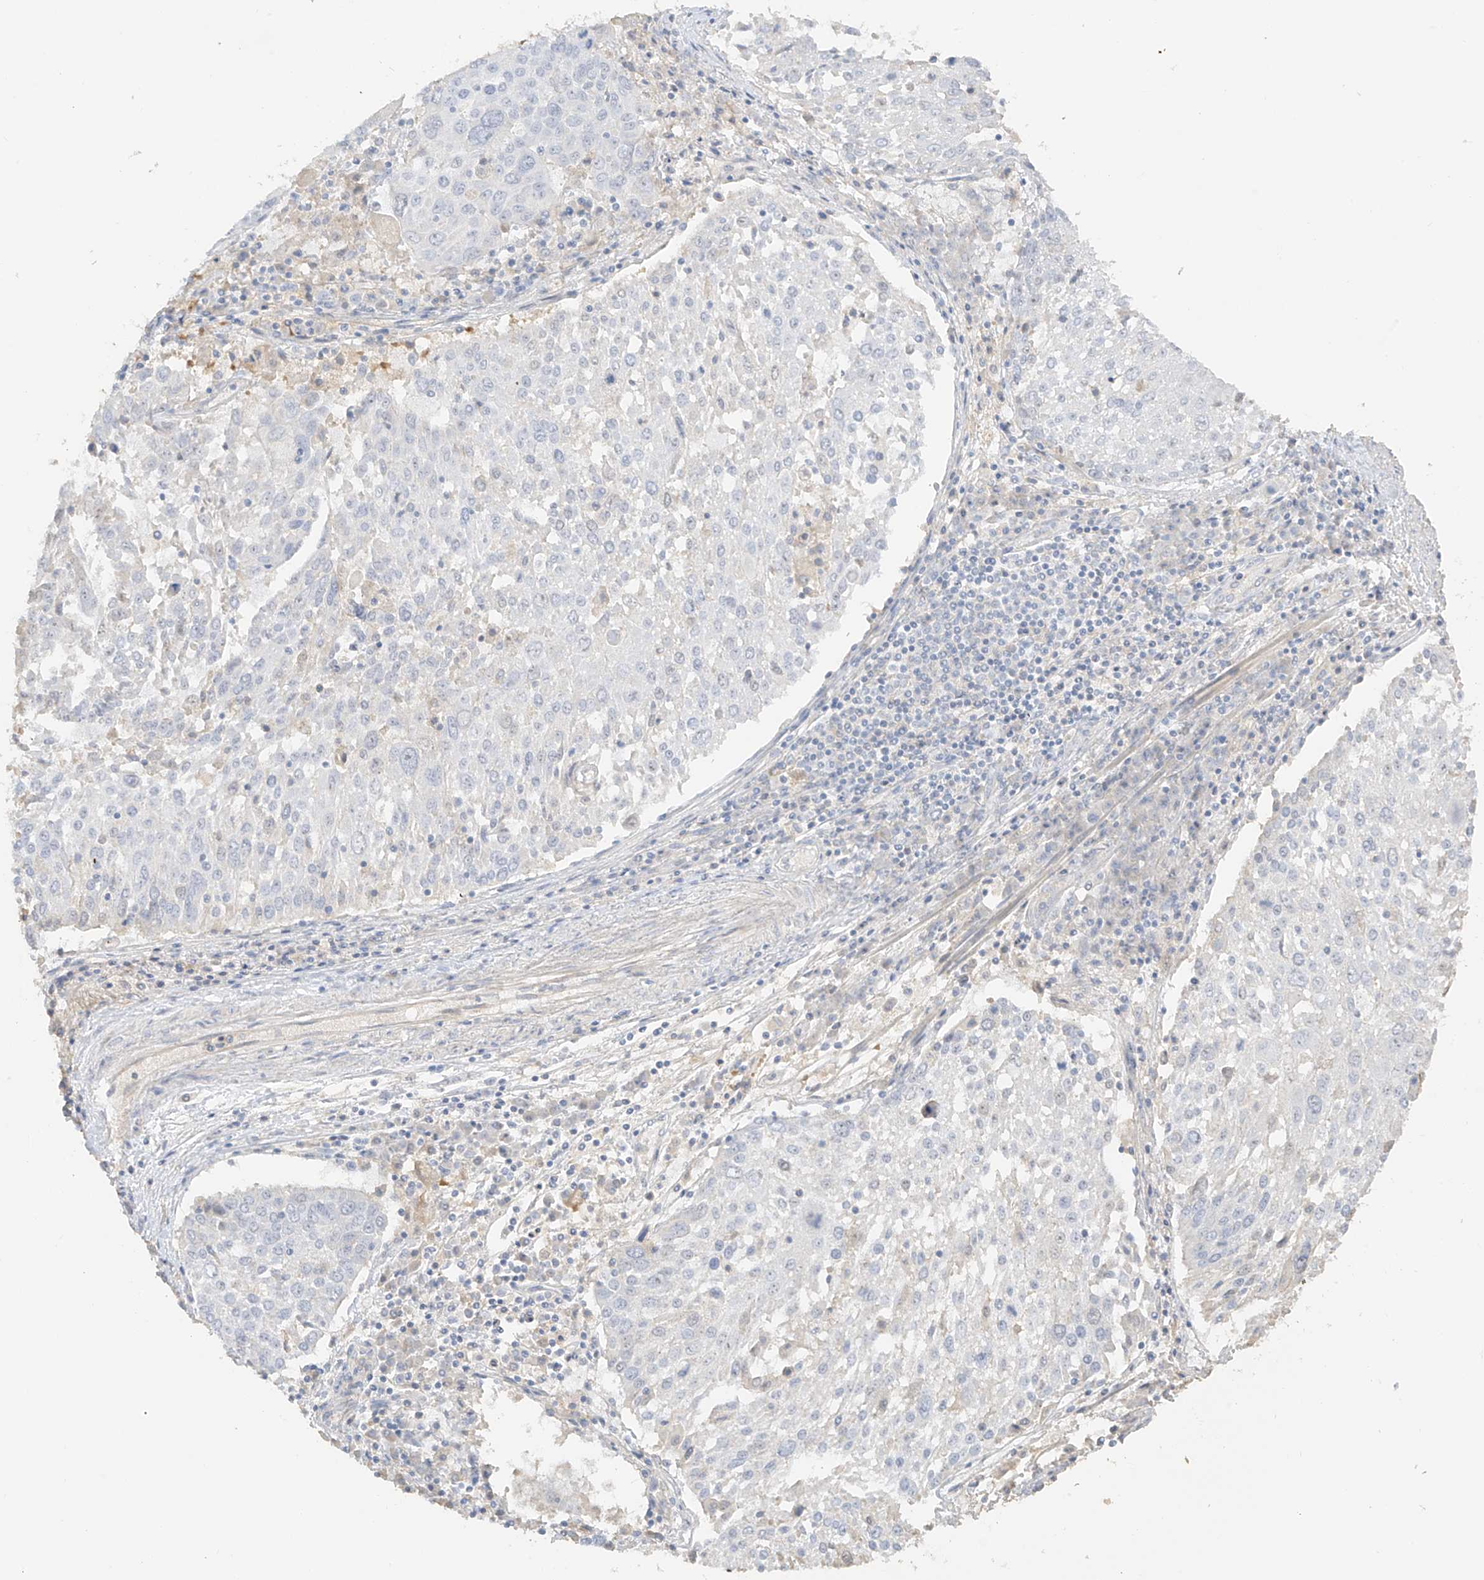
{"staining": {"intensity": "negative", "quantity": "none", "location": "none"}, "tissue": "lung cancer", "cell_type": "Tumor cells", "image_type": "cancer", "snomed": [{"axis": "morphology", "description": "Squamous cell carcinoma, NOS"}, {"axis": "topography", "description": "Lung"}], "caption": "This is an immunohistochemistry (IHC) histopathology image of human lung squamous cell carcinoma. There is no staining in tumor cells.", "gene": "ZBTB41", "patient": {"sex": "male", "age": 65}}